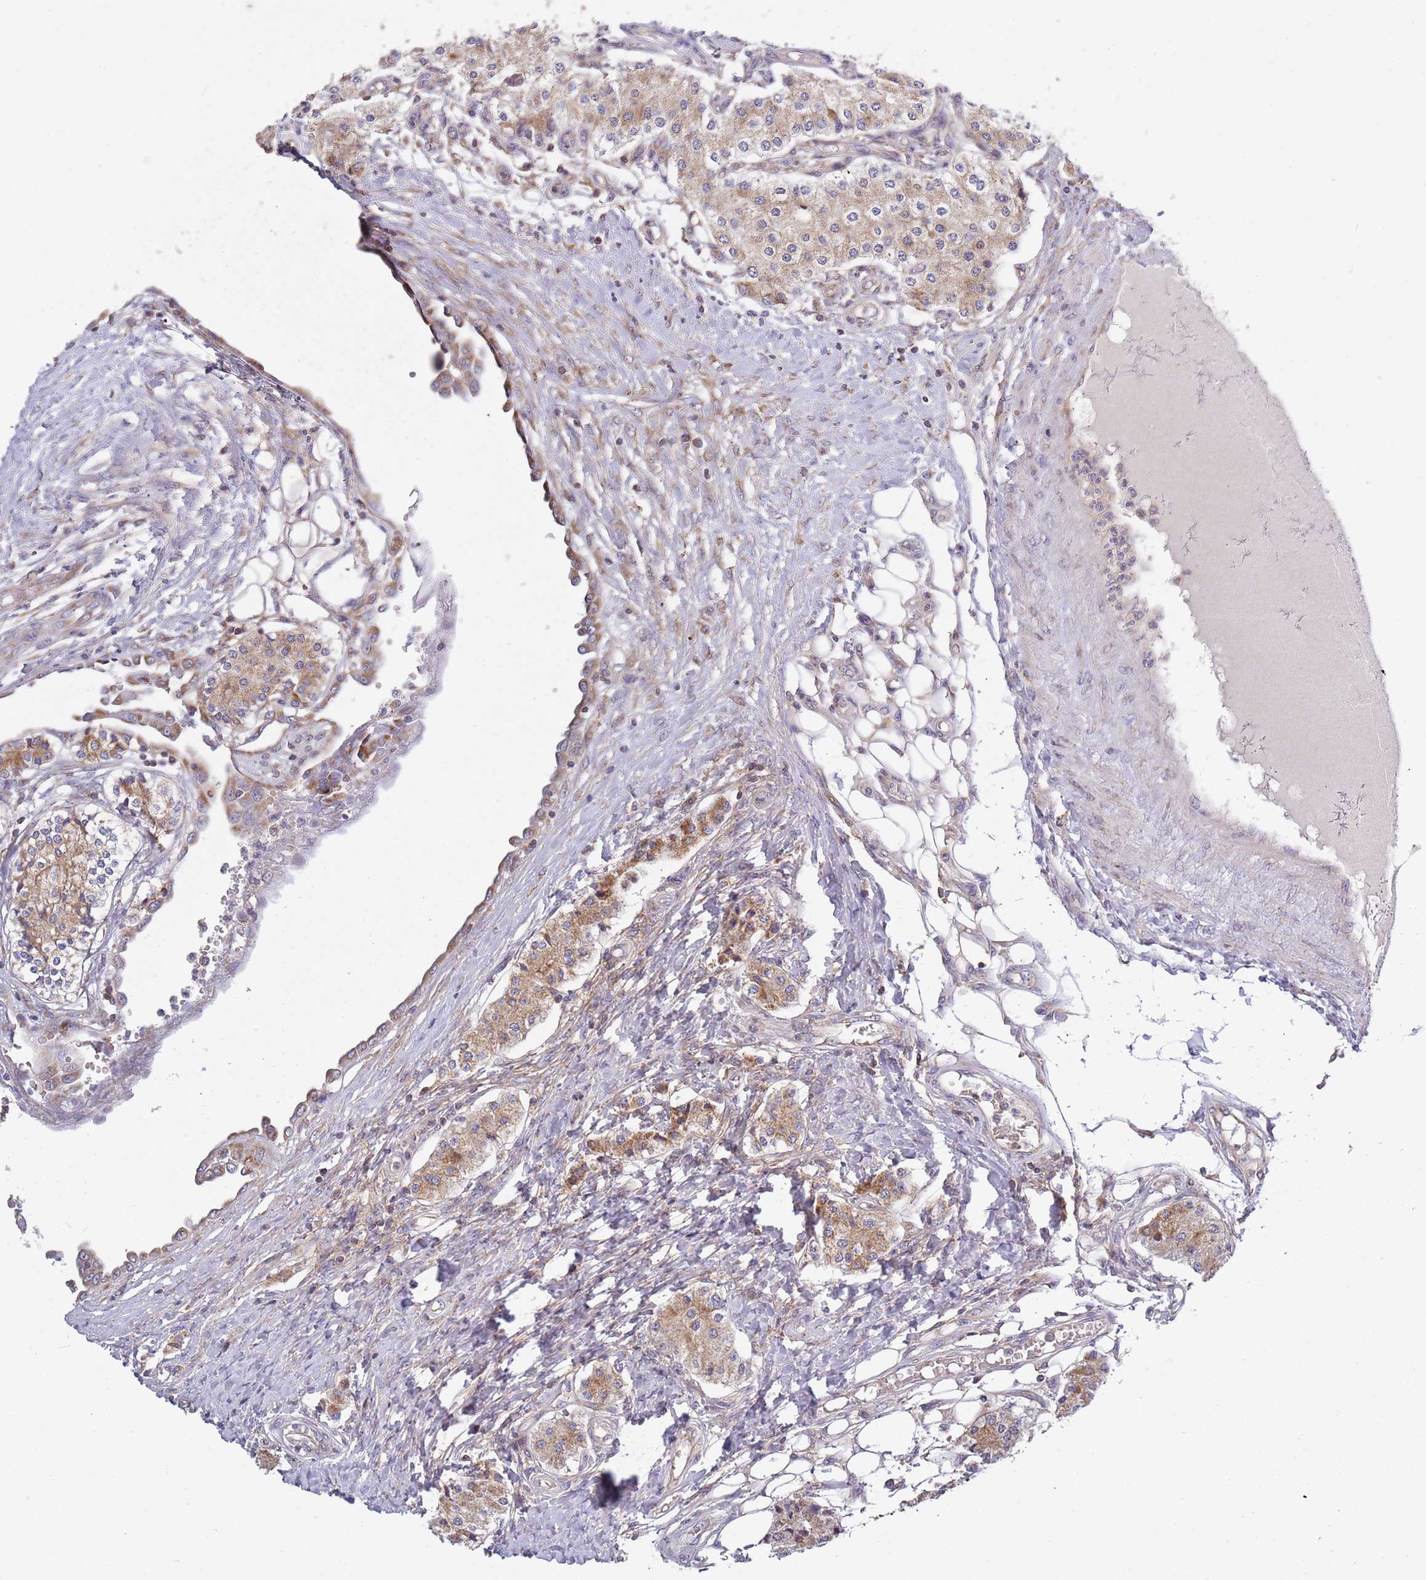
{"staining": {"intensity": "moderate", "quantity": ">75%", "location": "cytoplasmic/membranous"}, "tissue": "carcinoid", "cell_type": "Tumor cells", "image_type": "cancer", "snomed": [{"axis": "morphology", "description": "Carcinoid, malignant, NOS"}, {"axis": "topography", "description": "Colon"}], "caption": "A brown stain shows moderate cytoplasmic/membranous expression of a protein in carcinoid tumor cells.", "gene": "IRS4", "patient": {"sex": "female", "age": 52}}